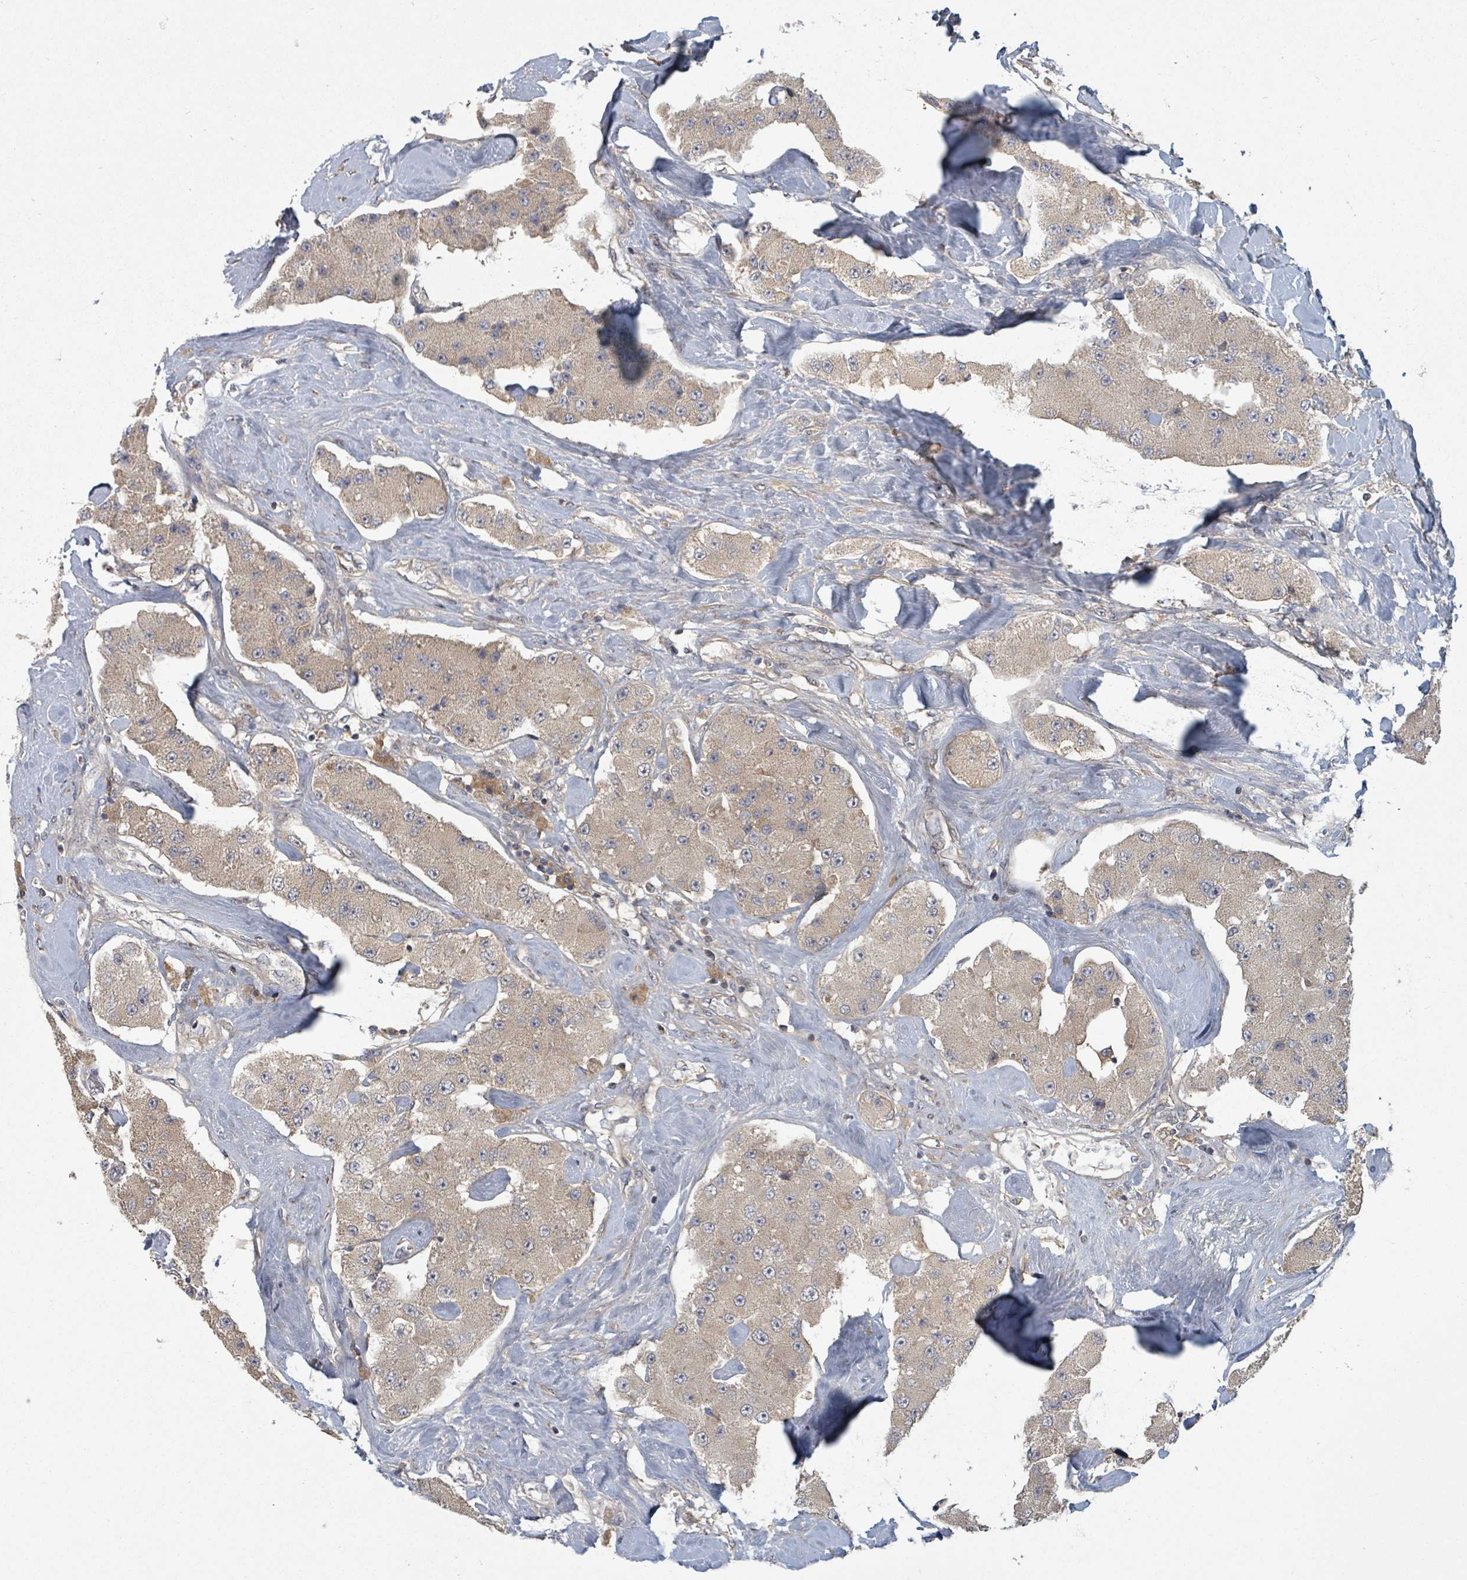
{"staining": {"intensity": "weak", "quantity": ">75%", "location": "cytoplasmic/membranous"}, "tissue": "carcinoid", "cell_type": "Tumor cells", "image_type": "cancer", "snomed": [{"axis": "morphology", "description": "Carcinoid, malignant, NOS"}, {"axis": "topography", "description": "Pancreas"}], "caption": "High-power microscopy captured an IHC micrograph of carcinoid, revealing weak cytoplasmic/membranous expression in about >75% of tumor cells. (brown staining indicates protein expression, while blue staining denotes nuclei).", "gene": "GABBR1", "patient": {"sex": "male", "age": 41}}